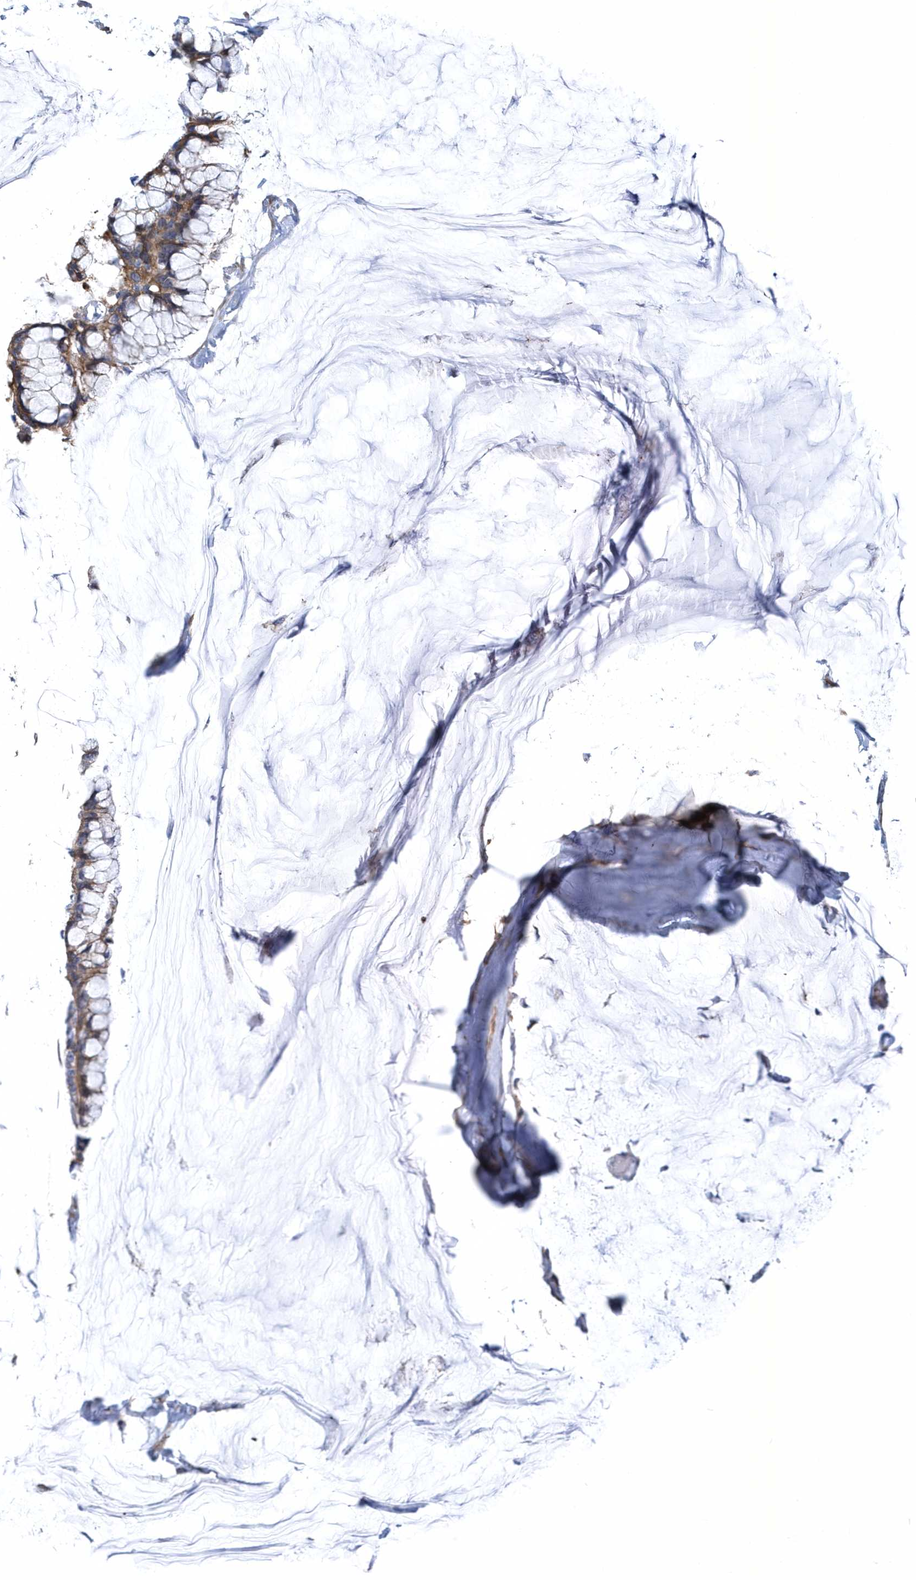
{"staining": {"intensity": "weak", "quantity": "25%-75%", "location": "cytoplasmic/membranous"}, "tissue": "ovarian cancer", "cell_type": "Tumor cells", "image_type": "cancer", "snomed": [{"axis": "morphology", "description": "Cystadenocarcinoma, mucinous, NOS"}, {"axis": "topography", "description": "Ovary"}], "caption": "IHC histopathology image of neoplastic tissue: human ovarian cancer stained using immunohistochemistry (IHC) demonstrates low levels of weak protein expression localized specifically in the cytoplasmic/membranous of tumor cells, appearing as a cytoplasmic/membranous brown color.", "gene": "ARAP2", "patient": {"sex": "female", "age": 39}}